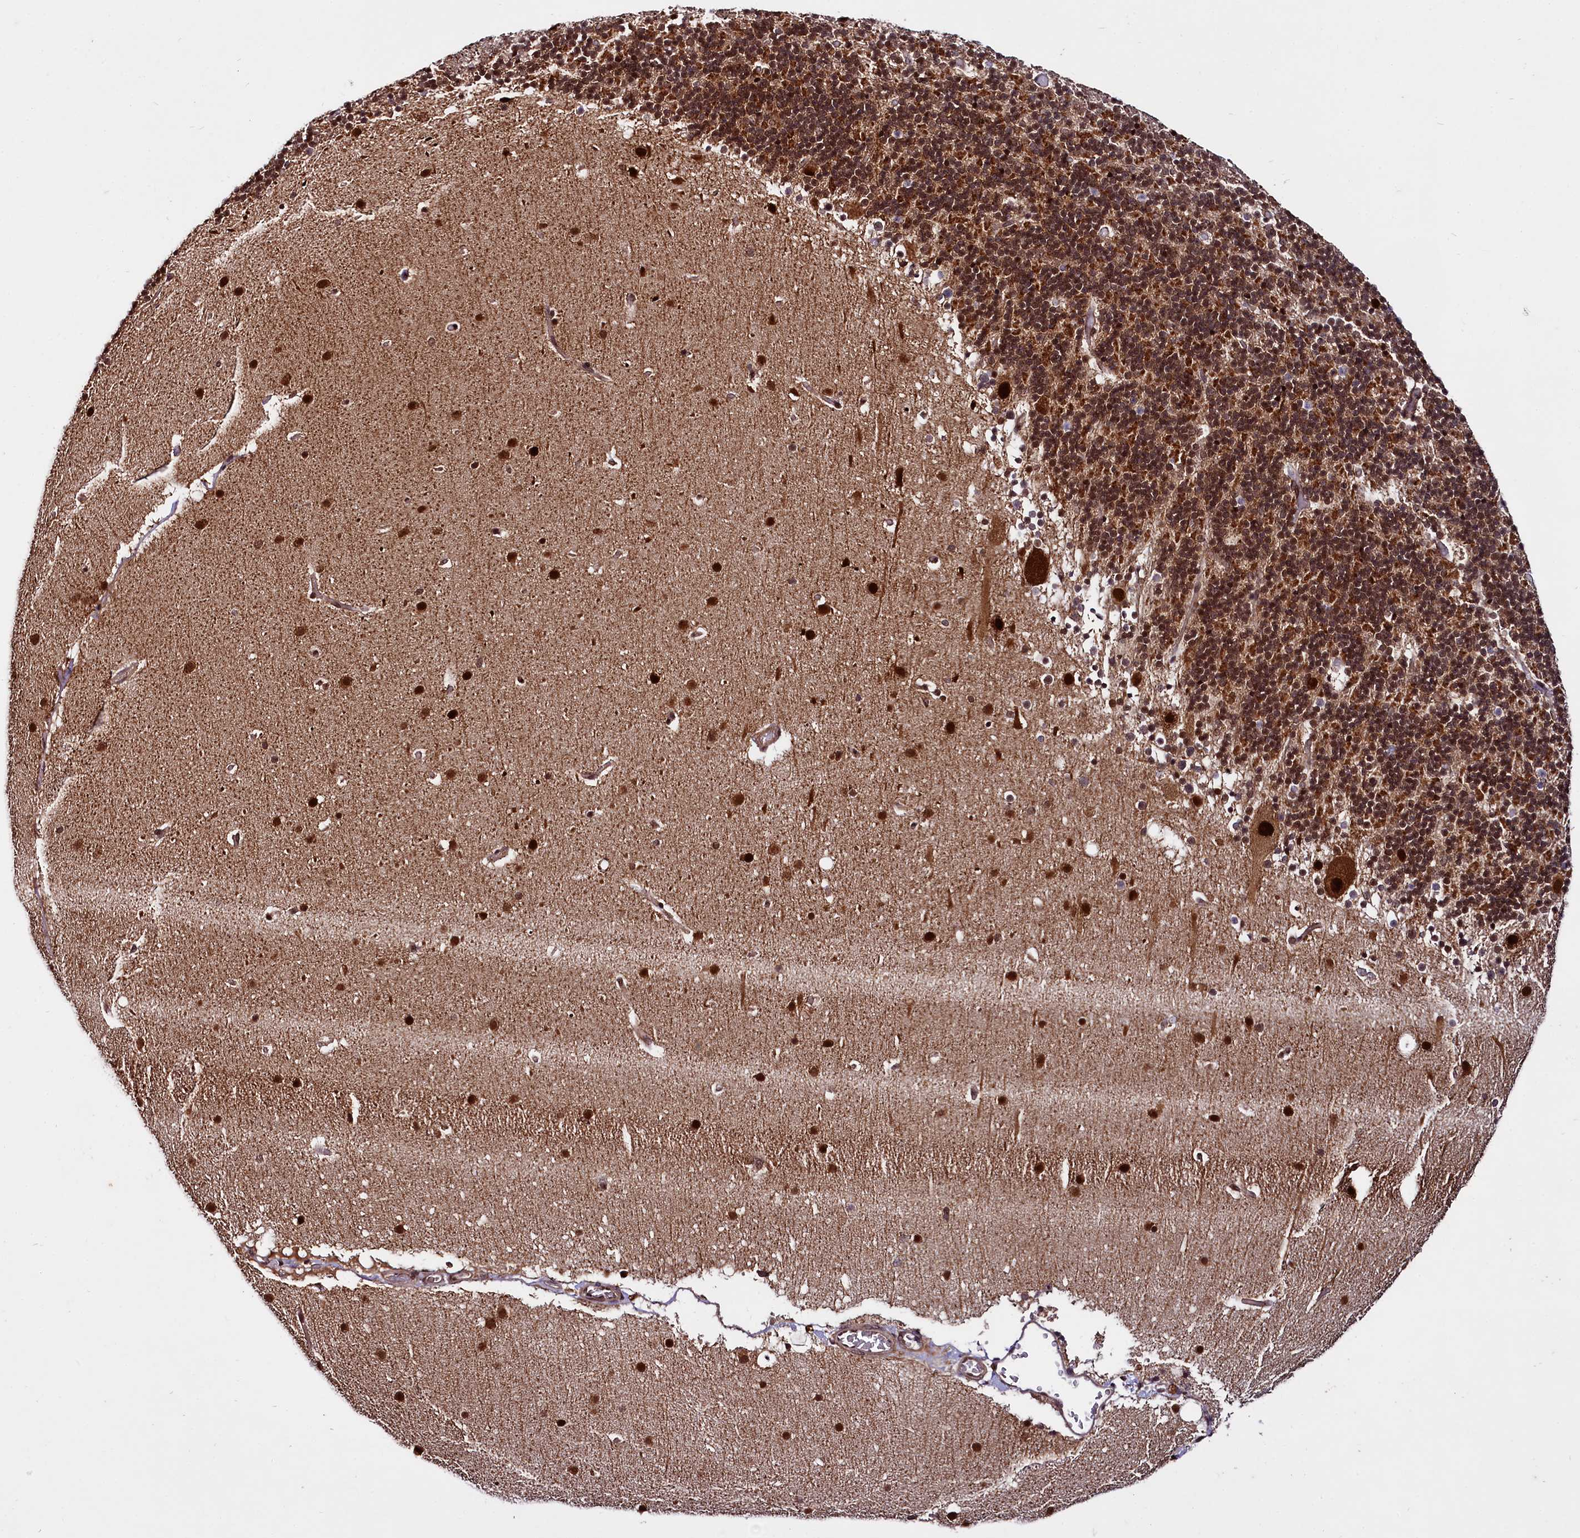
{"staining": {"intensity": "strong", "quantity": "25%-75%", "location": "cytoplasmic/membranous,nuclear"}, "tissue": "cerebellum", "cell_type": "Cells in granular layer", "image_type": "normal", "snomed": [{"axis": "morphology", "description": "Normal tissue, NOS"}, {"axis": "topography", "description": "Cerebellum"}], "caption": "Cerebellum stained with DAB IHC shows high levels of strong cytoplasmic/membranous,nuclear expression in about 25%-75% of cells in granular layer.", "gene": "UBE3A", "patient": {"sex": "male", "age": 57}}